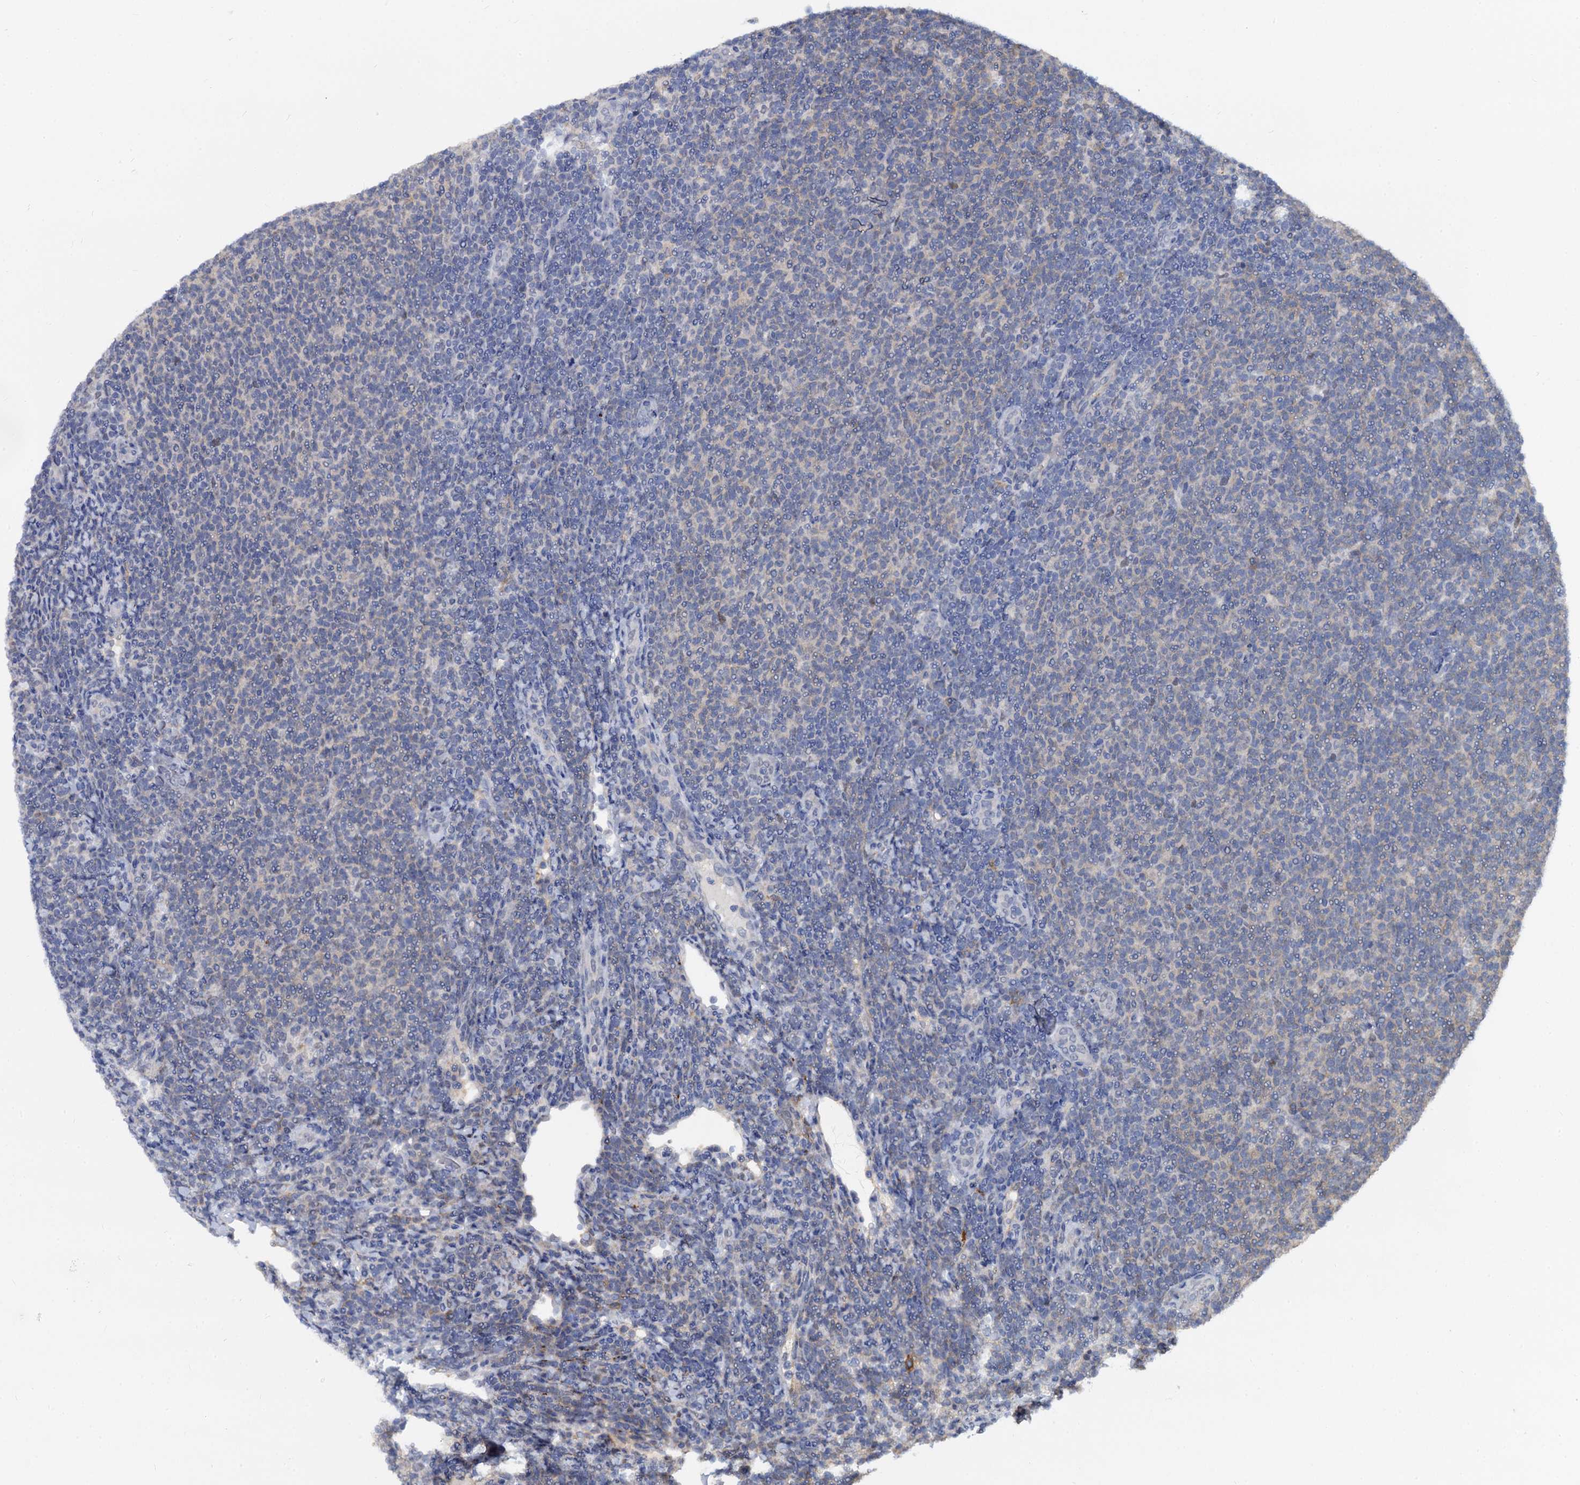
{"staining": {"intensity": "negative", "quantity": "none", "location": "none"}, "tissue": "lymphoma", "cell_type": "Tumor cells", "image_type": "cancer", "snomed": [{"axis": "morphology", "description": "Malignant lymphoma, non-Hodgkin's type, Low grade"}, {"axis": "topography", "description": "Lymph node"}], "caption": "This image is of lymphoma stained with immunohistochemistry (IHC) to label a protein in brown with the nuclei are counter-stained blue. There is no staining in tumor cells.", "gene": "PSMD4", "patient": {"sex": "male", "age": 66}}